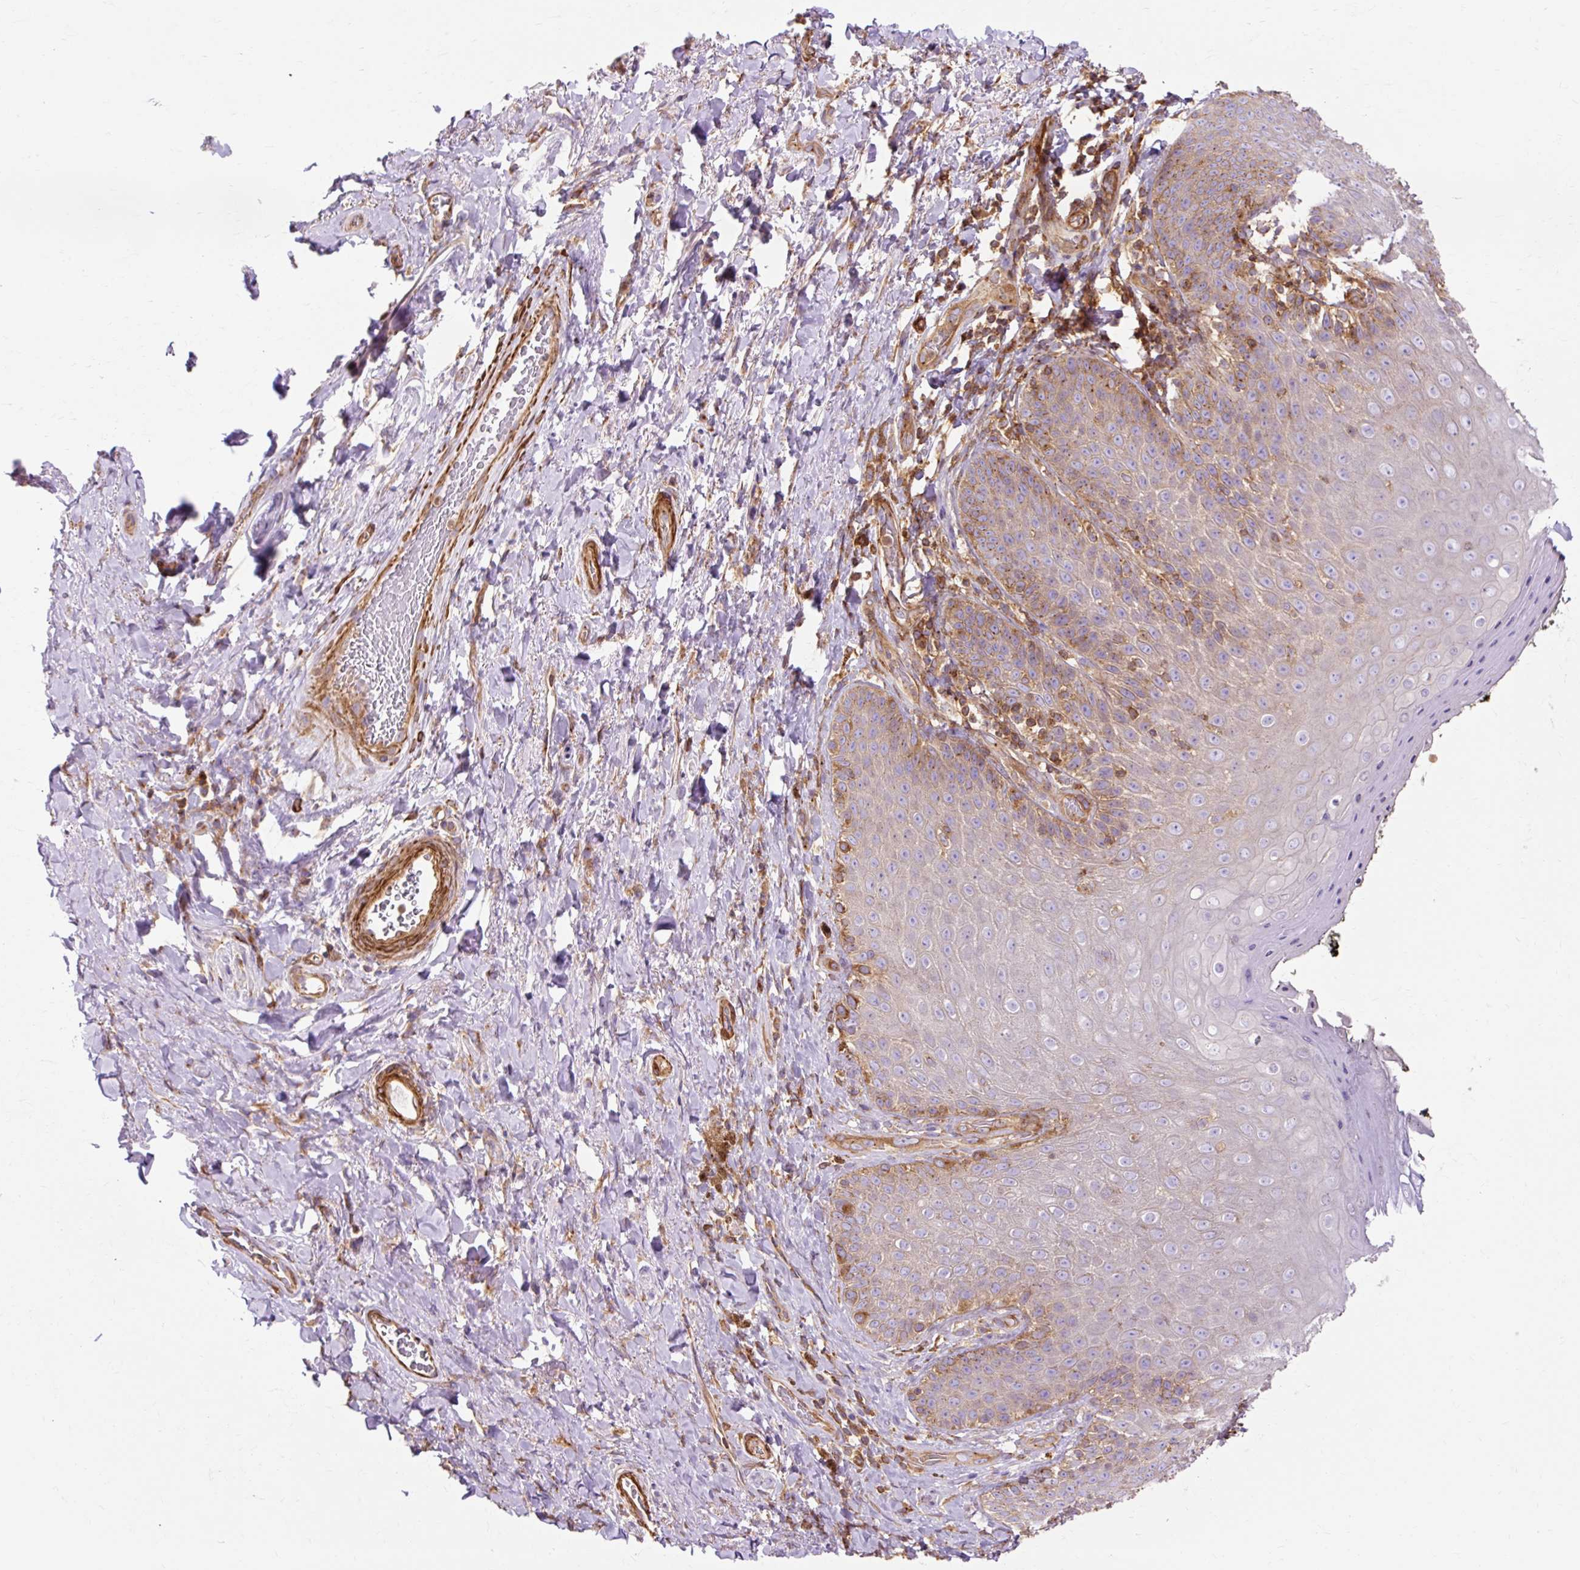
{"staining": {"intensity": "moderate", "quantity": "<25%", "location": "cytoplasmic/membranous"}, "tissue": "skin", "cell_type": "Epidermal cells", "image_type": "normal", "snomed": [{"axis": "morphology", "description": "Normal tissue, NOS"}, {"axis": "topography", "description": "Anal"}, {"axis": "topography", "description": "Peripheral nerve tissue"}], "caption": "Protein analysis of benign skin demonstrates moderate cytoplasmic/membranous staining in about <25% of epidermal cells. (Brightfield microscopy of DAB IHC at high magnification).", "gene": "TBC1D2B", "patient": {"sex": "male", "age": 53}}